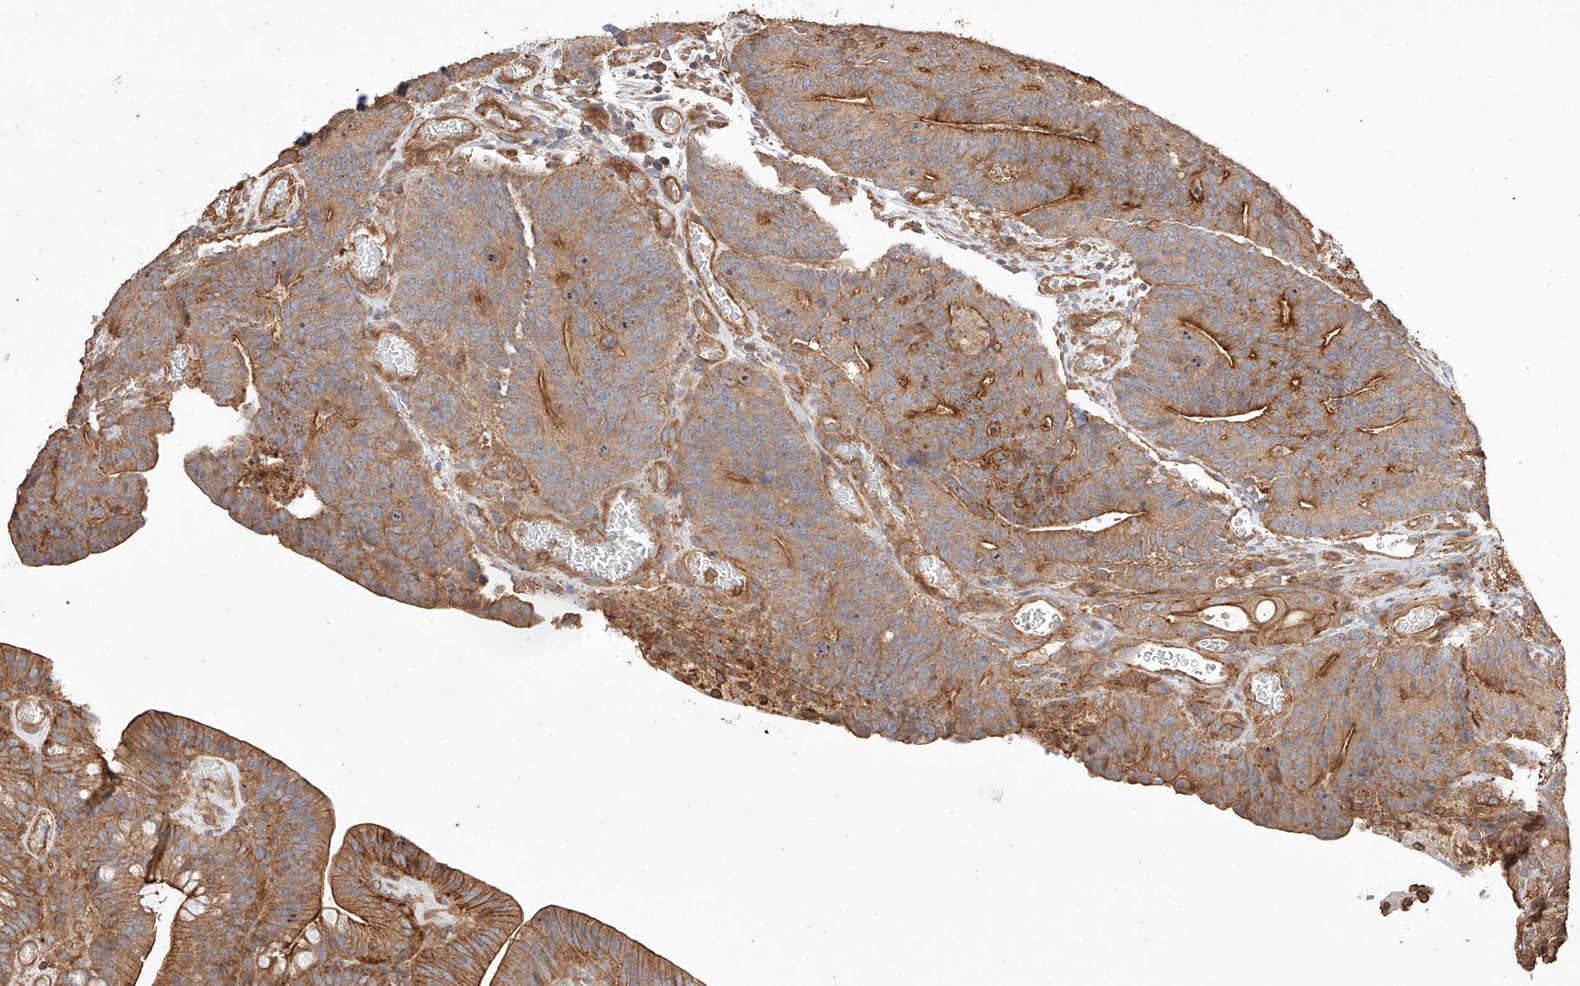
{"staining": {"intensity": "strong", "quantity": ">75%", "location": "cytoplasmic/membranous"}, "tissue": "colorectal cancer", "cell_type": "Tumor cells", "image_type": "cancer", "snomed": [{"axis": "morphology", "description": "Normal tissue, NOS"}, {"axis": "topography", "description": "Colon"}], "caption": "Immunohistochemical staining of colorectal cancer shows high levels of strong cytoplasmic/membranous expression in approximately >75% of tumor cells.", "gene": "GHDC", "patient": {"sex": "female", "age": 82}}